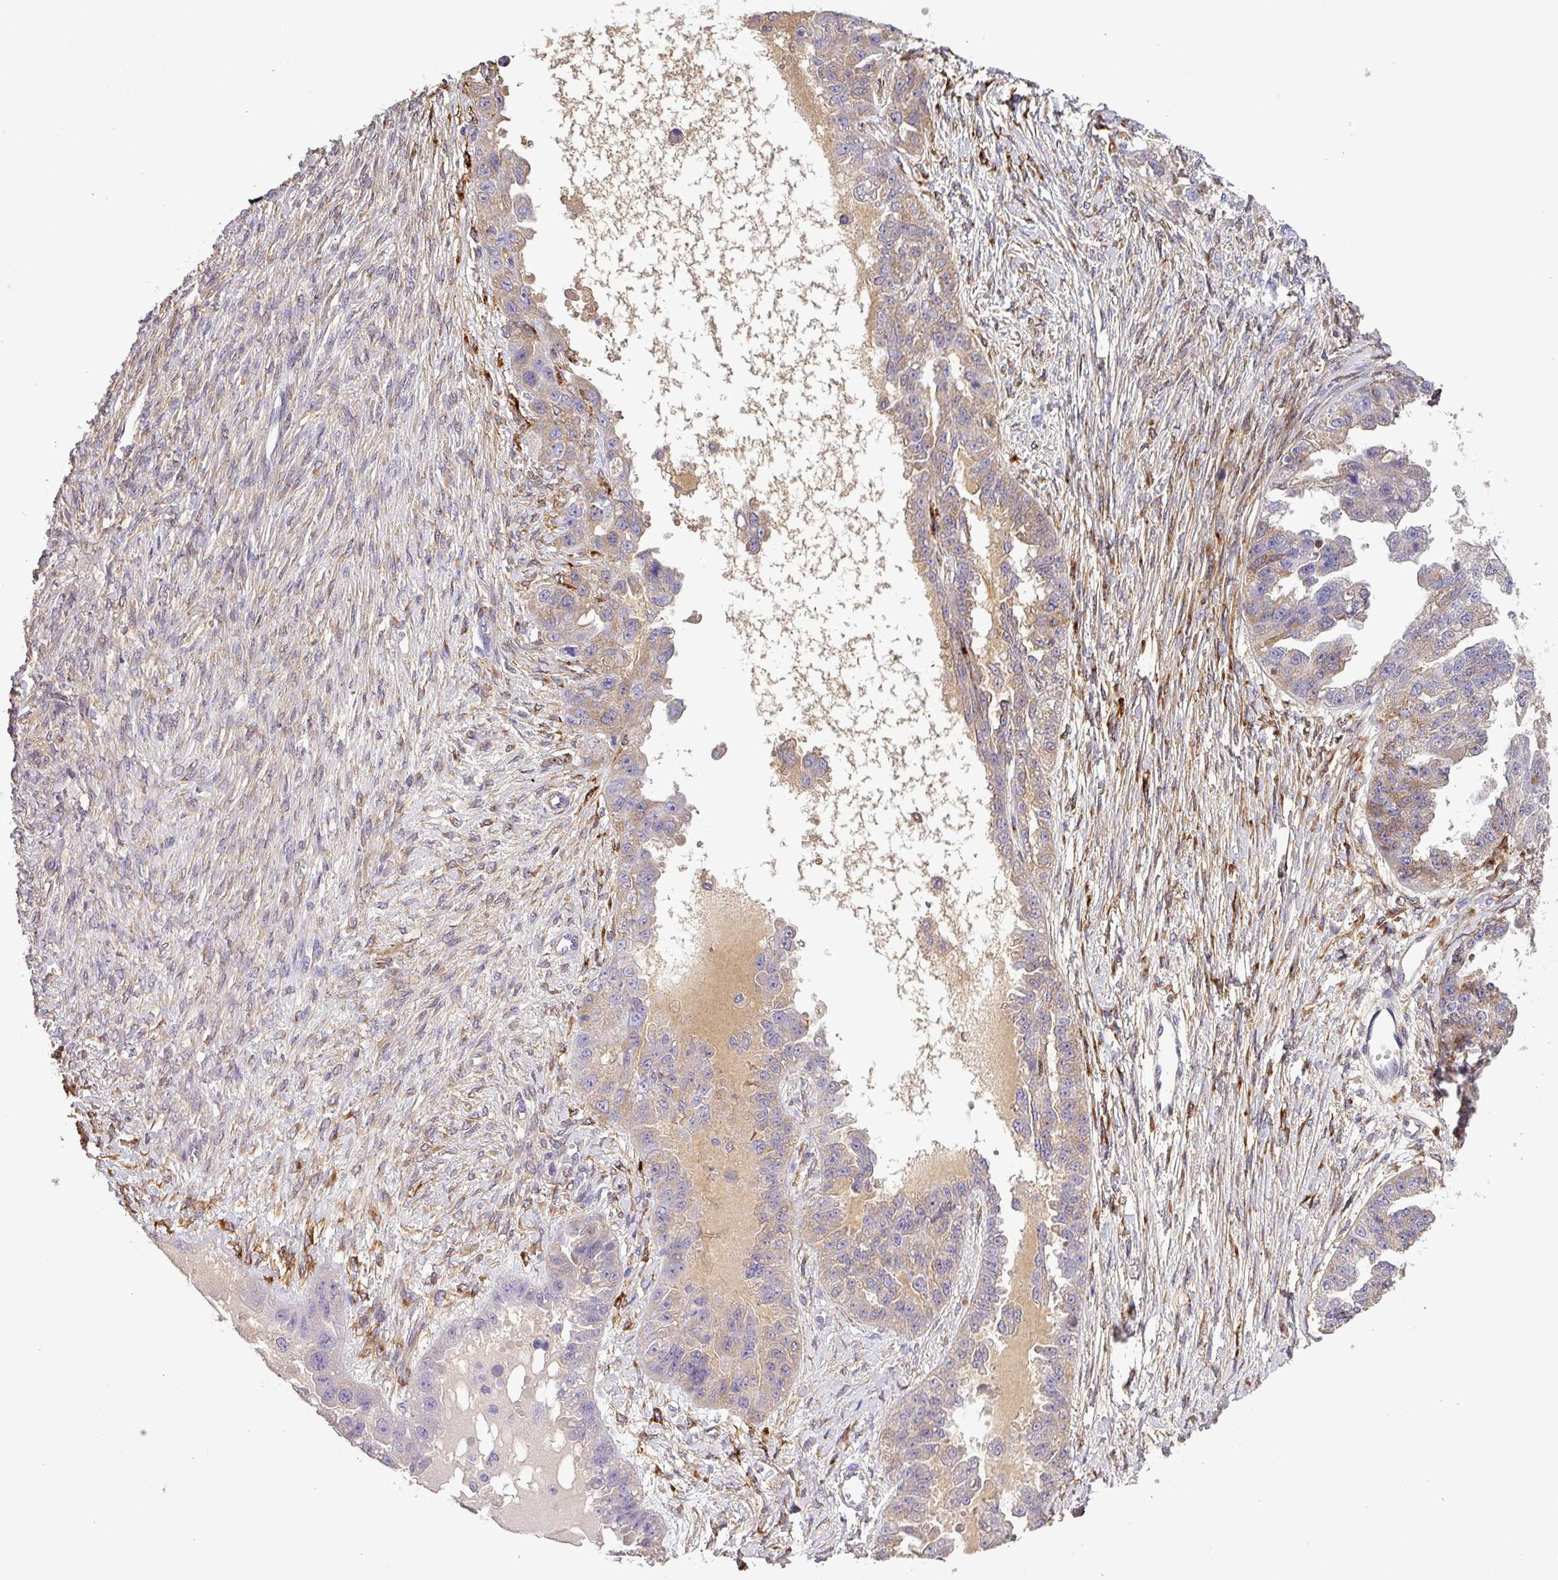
{"staining": {"intensity": "moderate", "quantity": "<25%", "location": "cytoplasmic/membranous"}, "tissue": "ovarian cancer", "cell_type": "Tumor cells", "image_type": "cancer", "snomed": [{"axis": "morphology", "description": "Cystadenocarcinoma, serous, NOS"}, {"axis": "topography", "description": "Ovary"}], "caption": "Brown immunohistochemical staining in human ovarian serous cystadenocarcinoma reveals moderate cytoplasmic/membranous positivity in approximately <25% of tumor cells. The staining was performed using DAB (3,3'-diaminobenzidine), with brown indicating positive protein expression. Nuclei are stained blue with hematoxylin.", "gene": "ISLR", "patient": {"sex": "female", "age": 58}}